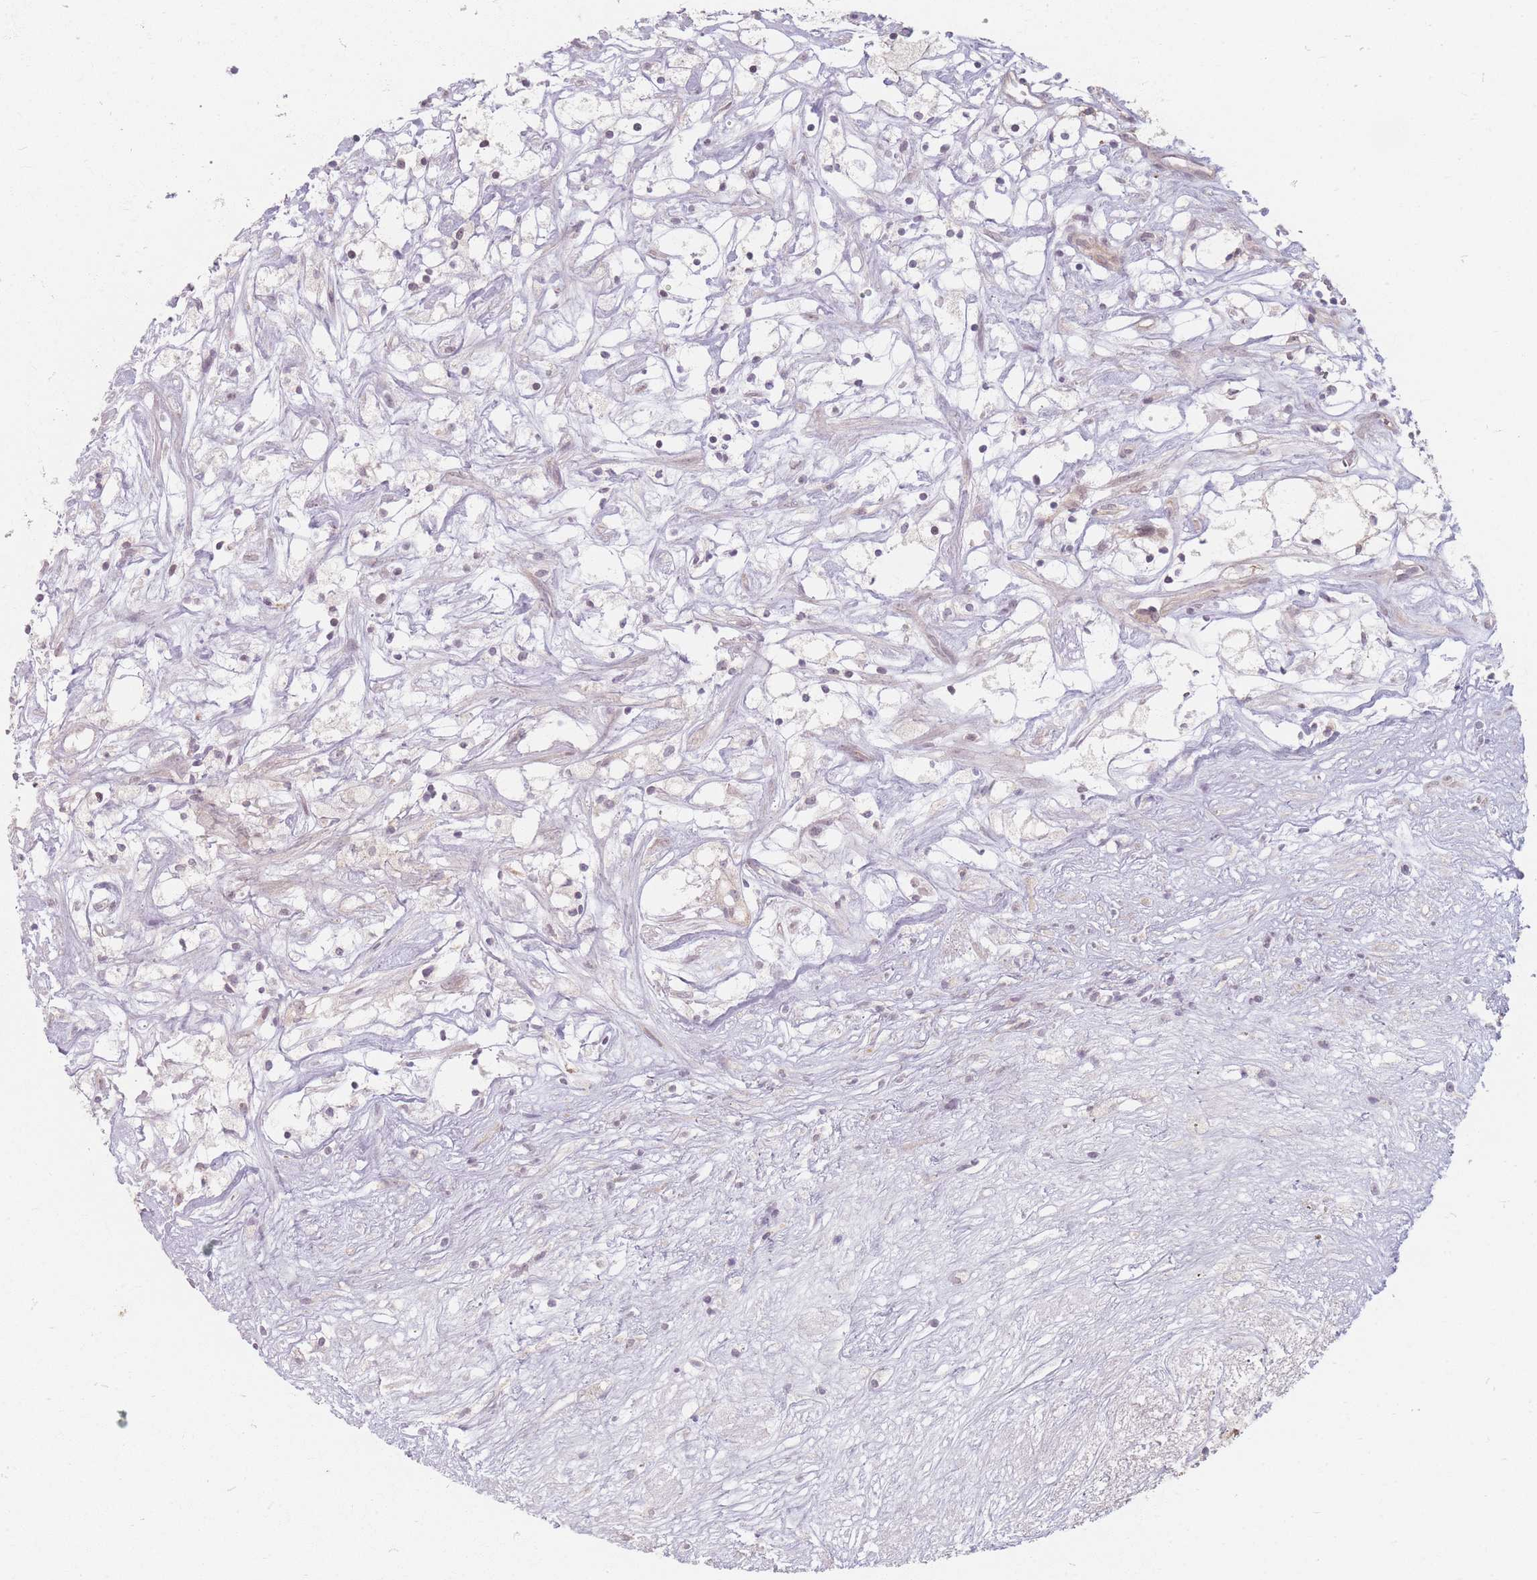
{"staining": {"intensity": "negative", "quantity": "none", "location": "none"}, "tissue": "renal cancer", "cell_type": "Tumor cells", "image_type": "cancer", "snomed": [{"axis": "morphology", "description": "Adenocarcinoma, NOS"}, {"axis": "topography", "description": "Kidney"}], "caption": "Renal cancer (adenocarcinoma) was stained to show a protein in brown. There is no significant positivity in tumor cells.", "gene": "GABRA6", "patient": {"sex": "male", "age": 59}}